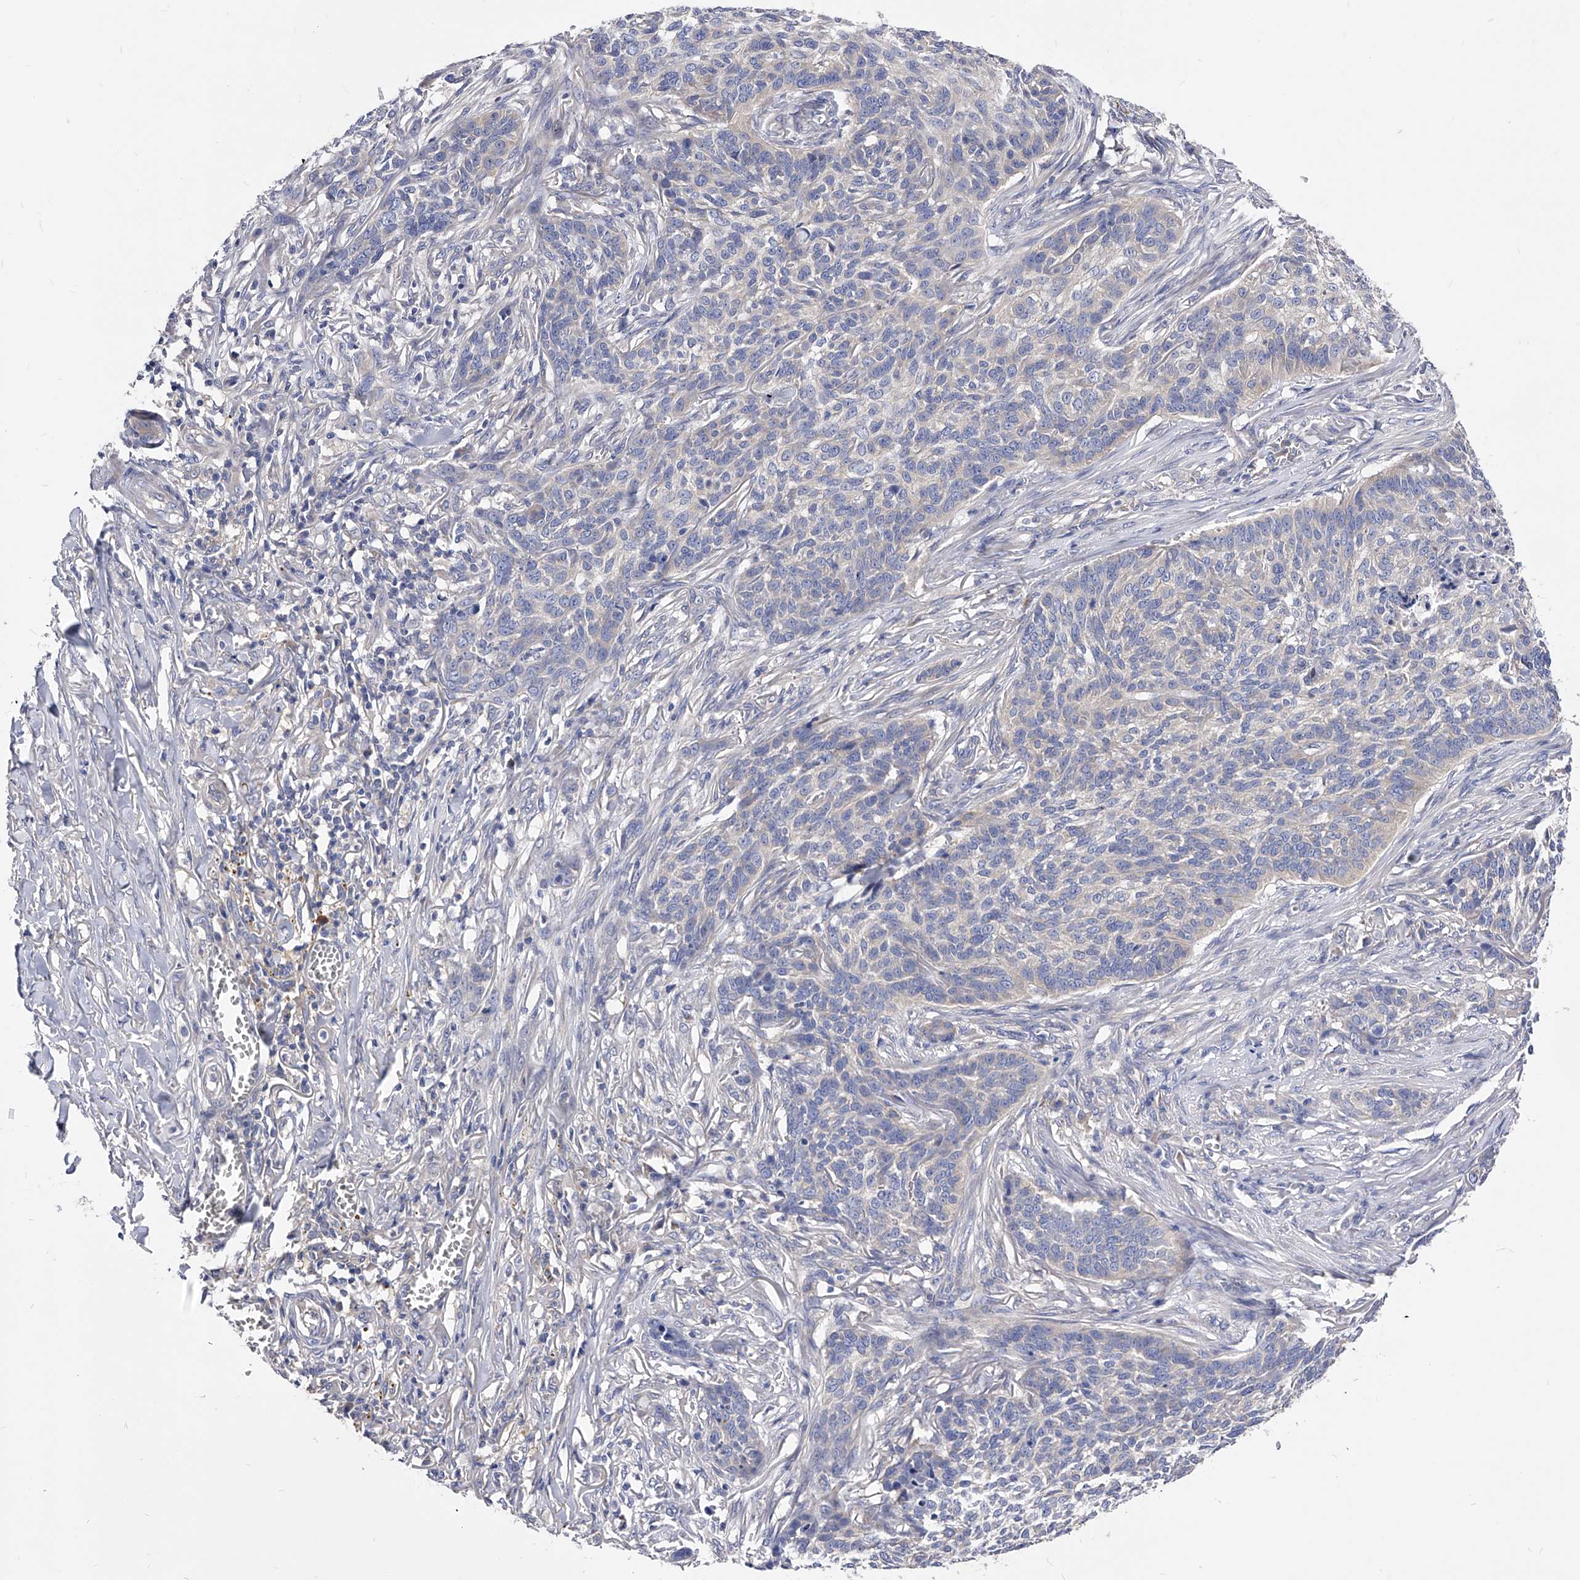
{"staining": {"intensity": "negative", "quantity": "none", "location": "none"}, "tissue": "skin cancer", "cell_type": "Tumor cells", "image_type": "cancer", "snomed": [{"axis": "morphology", "description": "Basal cell carcinoma"}, {"axis": "topography", "description": "Skin"}], "caption": "Immunohistochemical staining of human skin cancer (basal cell carcinoma) exhibits no significant staining in tumor cells.", "gene": "PPP5C", "patient": {"sex": "male", "age": 85}}